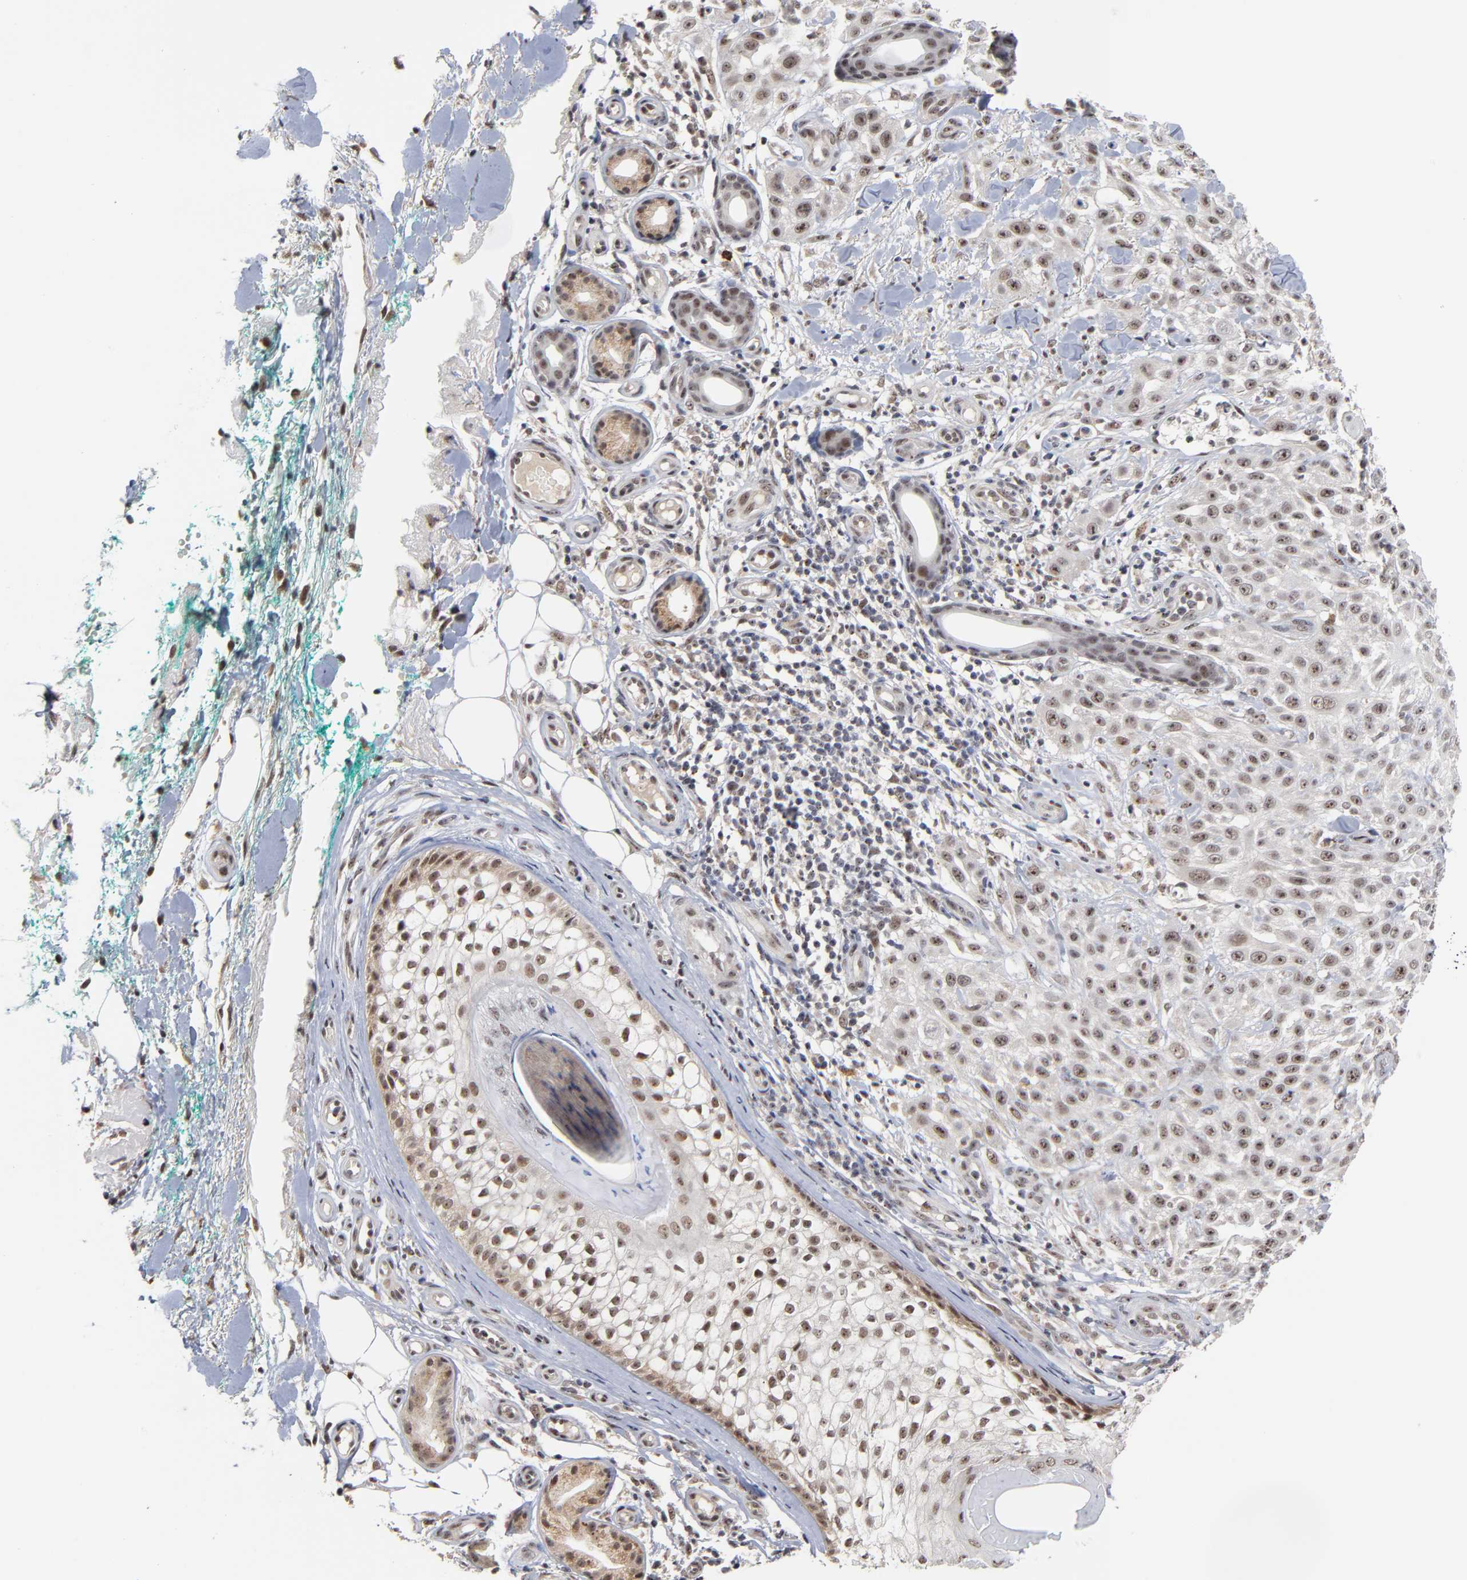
{"staining": {"intensity": "moderate", "quantity": ">75%", "location": "nuclear"}, "tissue": "skin cancer", "cell_type": "Tumor cells", "image_type": "cancer", "snomed": [{"axis": "morphology", "description": "Squamous cell carcinoma, NOS"}, {"axis": "topography", "description": "Skin"}], "caption": "Immunohistochemical staining of human skin cancer (squamous cell carcinoma) reveals medium levels of moderate nuclear positivity in about >75% of tumor cells.", "gene": "ZNF419", "patient": {"sex": "female", "age": 42}}